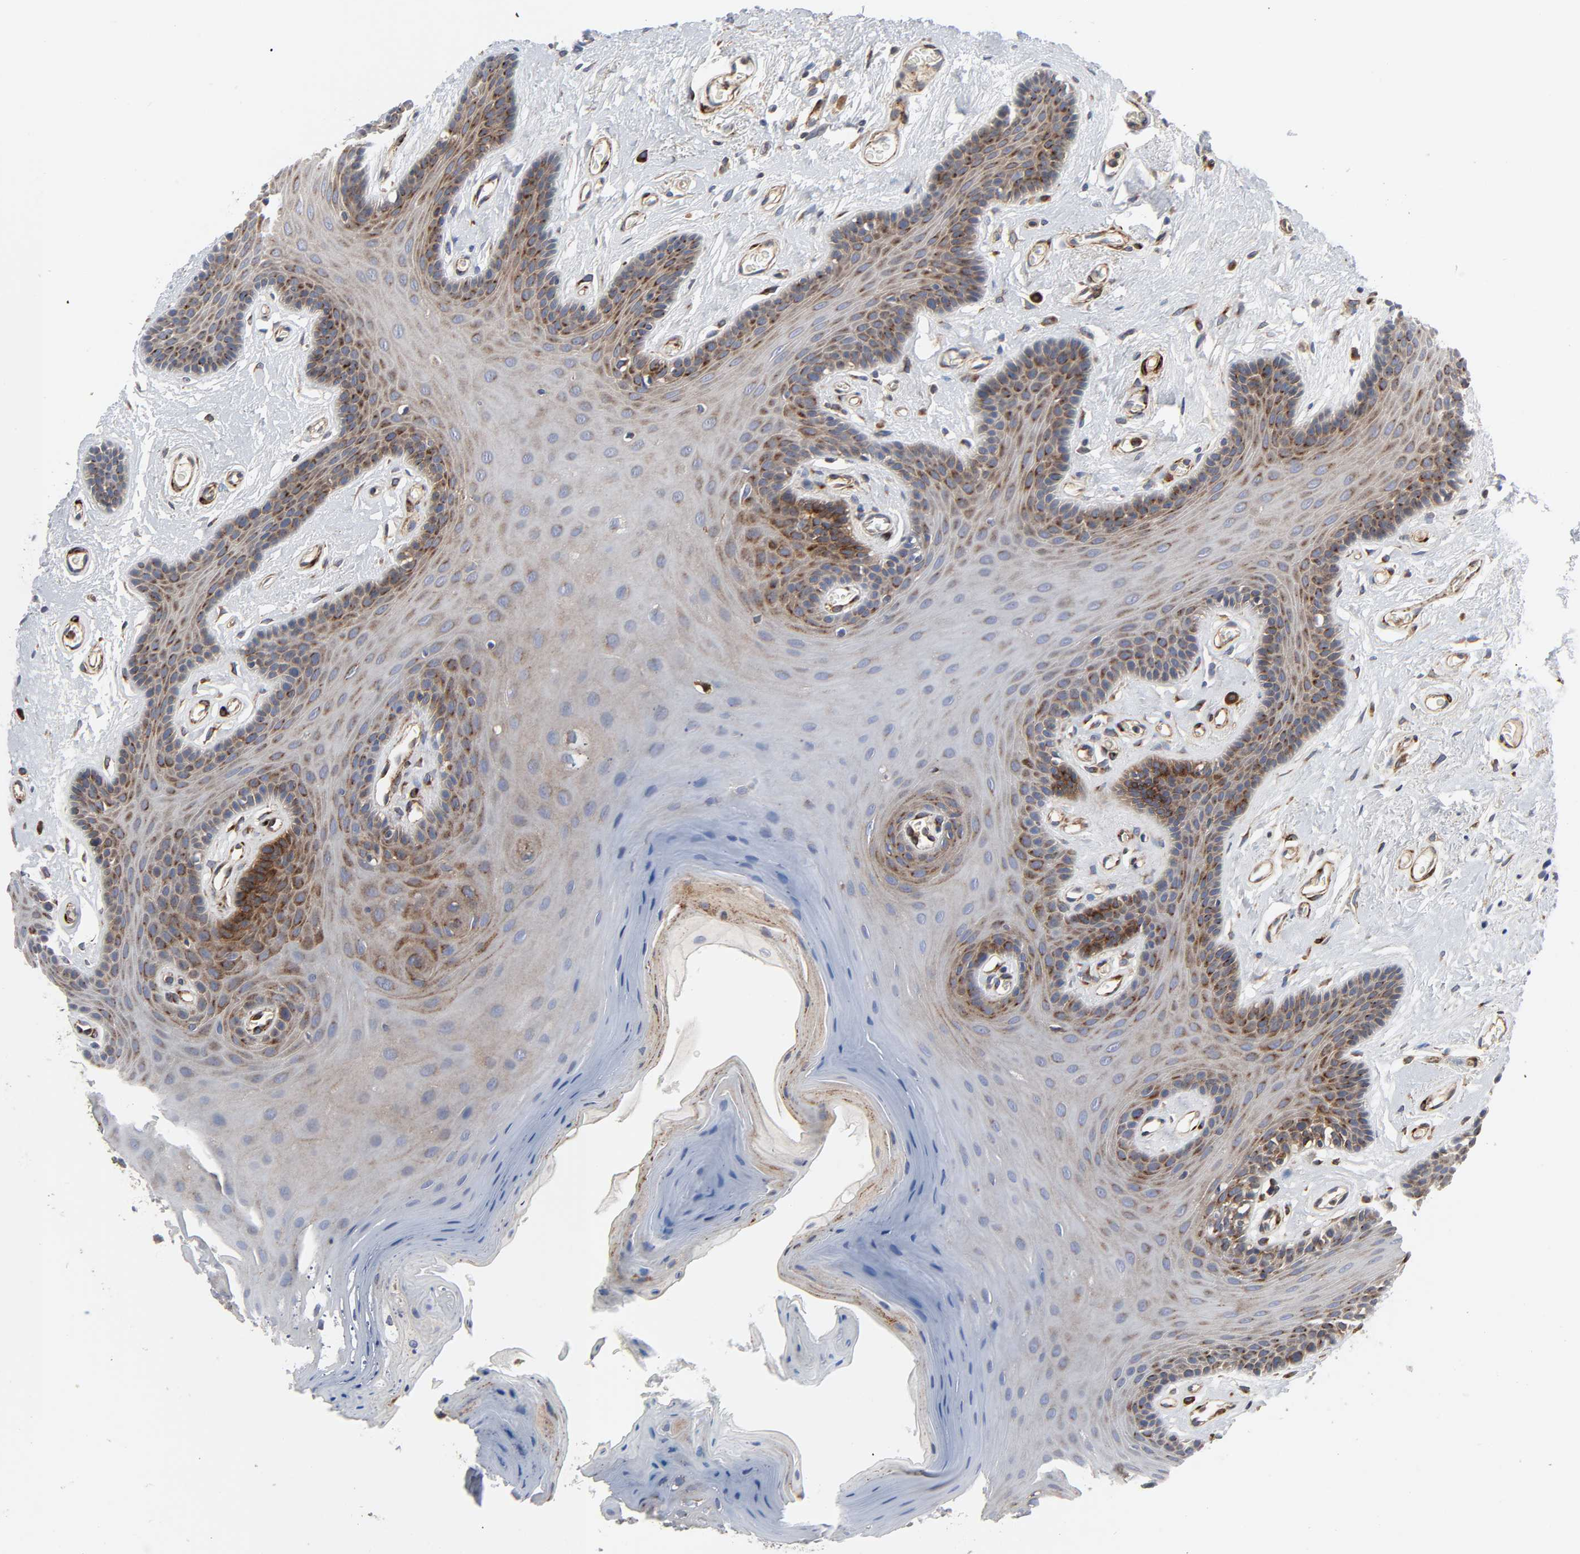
{"staining": {"intensity": "moderate", "quantity": "25%-75%", "location": "cytoplasmic/membranous"}, "tissue": "oral mucosa", "cell_type": "Squamous epithelial cells", "image_type": "normal", "snomed": [{"axis": "morphology", "description": "Normal tissue, NOS"}, {"axis": "morphology", "description": "Squamous cell carcinoma, NOS"}, {"axis": "topography", "description": "Skeletal muscle"}, {"axis": "topography", "description": "Oral tissue"}, {"axis": "topography", "description": "Head-Neck"}], "caption": "Squamous epithelial cells exhibit moderate cytoplasmic/membranous expression in approximately 25%-75% of cells in benign oral mucosa. Nuclei are stained in blue.", "gene": "ARHGAP1", "patient": {"sex": "male", "age": 71}}